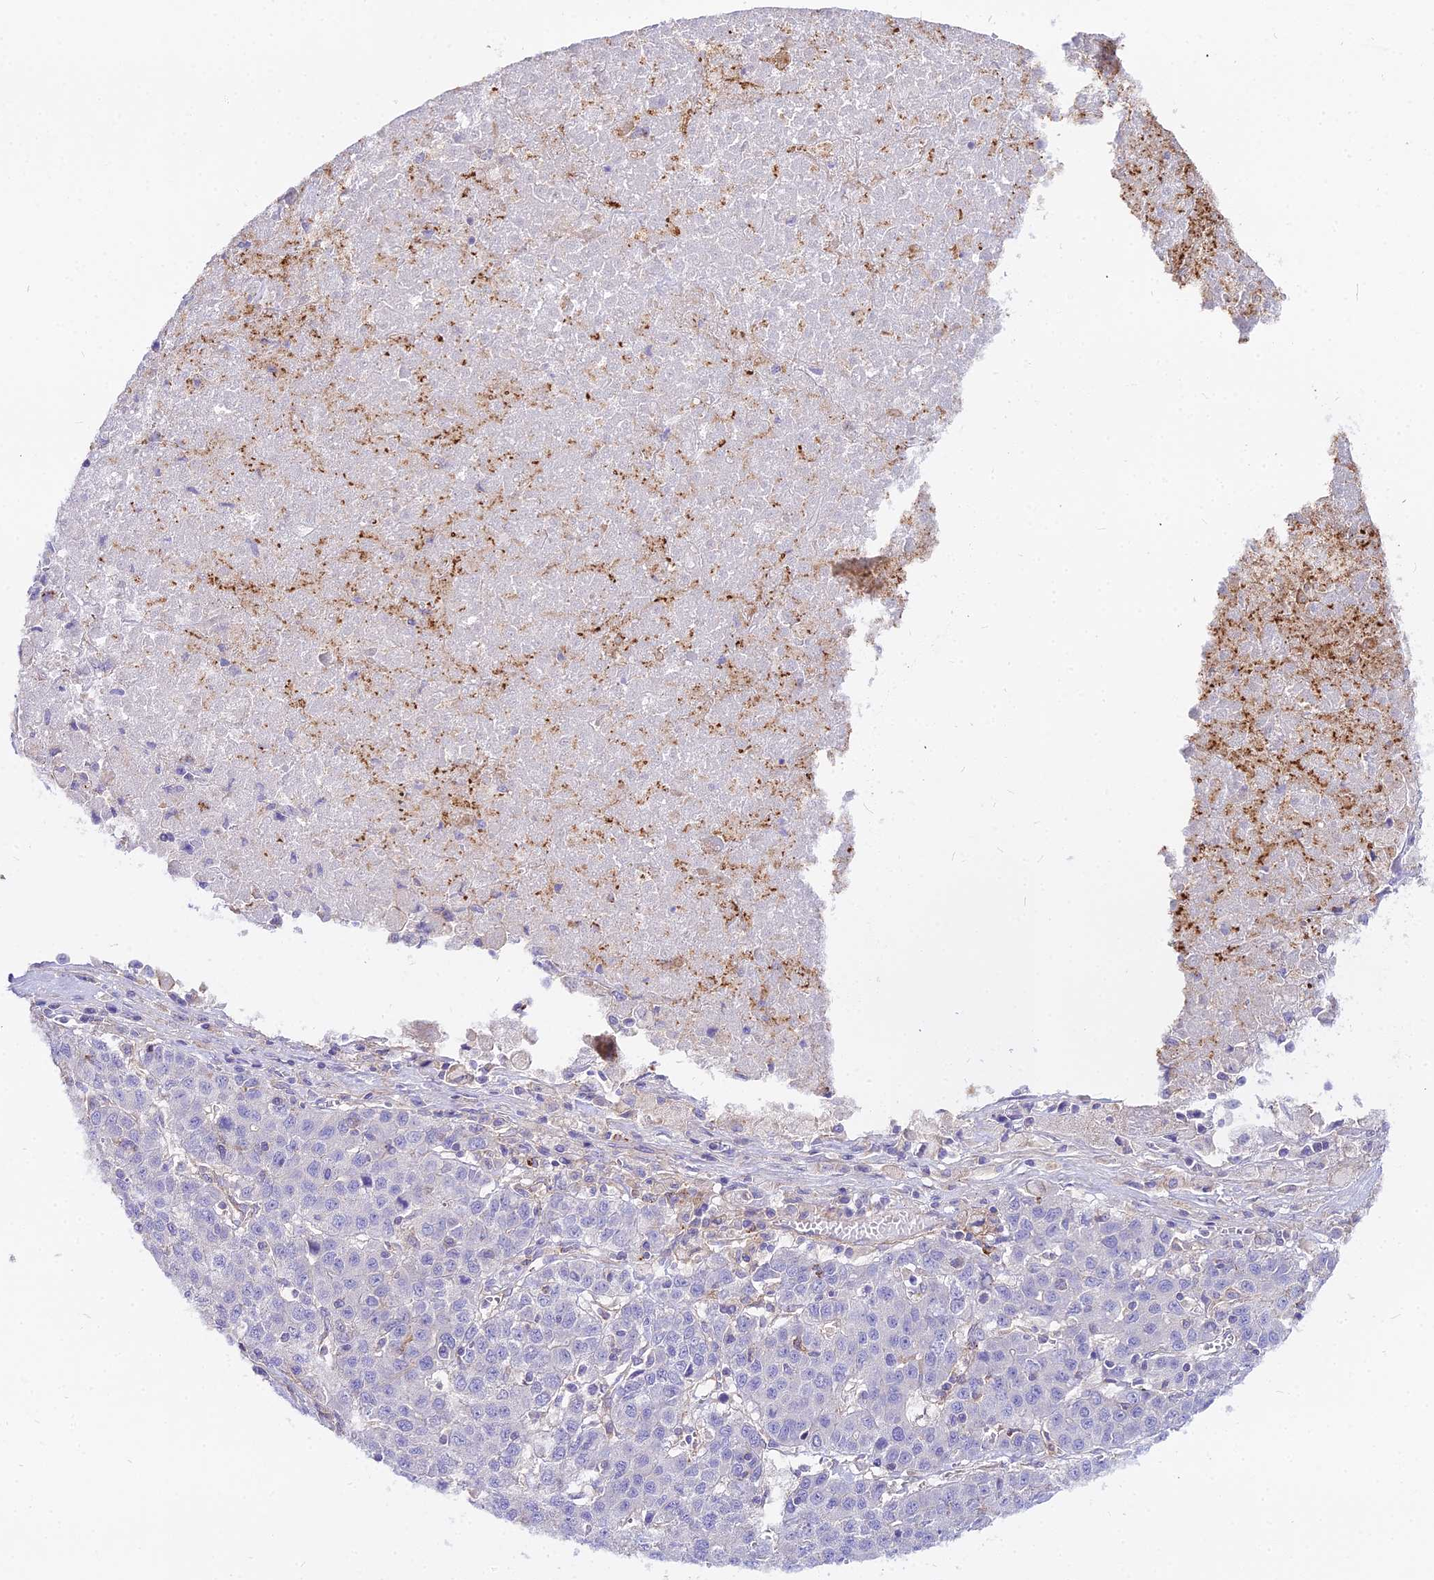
{"staining": {"intensity": "negative", "quantity": "none", "location": "none"}, "tissue": "liver cancer", "cell_type": "Tumor cells", "image_type": "cancer", "snomed": [{"axis": "morphology", "description": "Carcinoma, Hepatocellular, NOS"}, {"axis": "topography", "description": "Liver"}], "caption": "A high-resolution photomicrograph shows IHC staining of liver hepatocellular carcinoma, which displays no significant expression in tumor cells. Nuclei are stained in blue.", "gene": "GLYAT", "patient": {"sex": "female", "age": 53}}